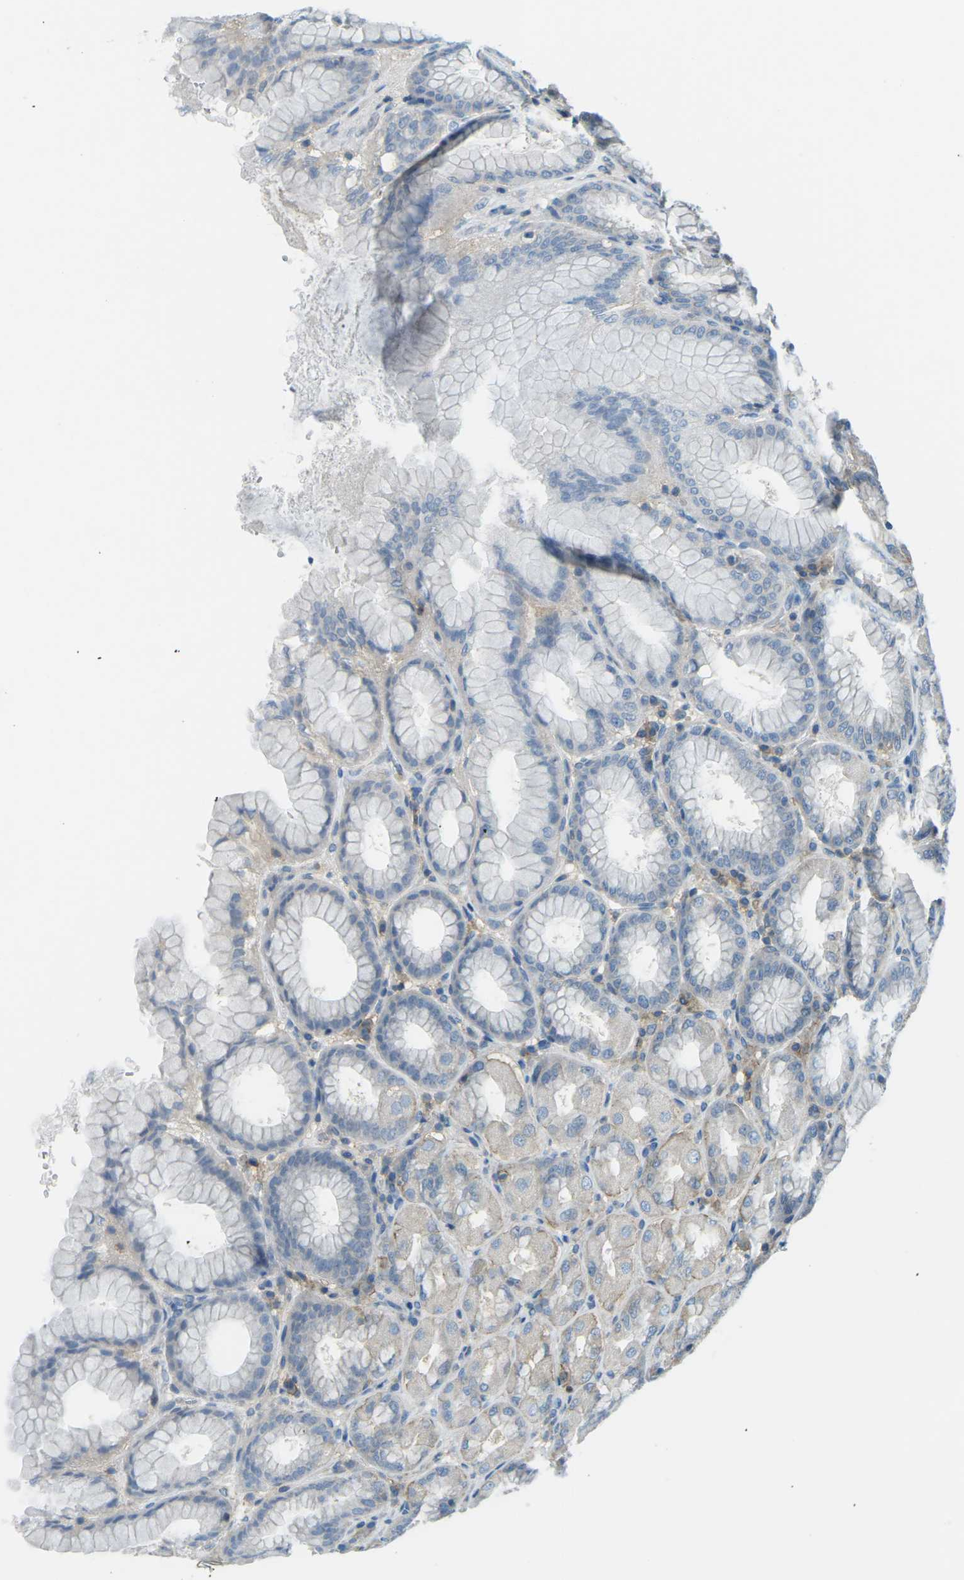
{"staining": {"intensity": "weak", "quantity": "25%-75%", "location": "cytoplasmic/membranous"}, "tissue": "stomach", "cell_type": "Glandular cells", "image_type": "normal", "snomed": [{"axis": "morphology", "description": "Normal tissue, NOS"}, {"axis": "topography", "description": "Stomach, upper"}], "caption": "Stomach stained with a brown dye shows weak cytoplasmic/membranous positive expression in about 25%-75% of glandular cells.", "gene": "CD47", "patient": {"sex": "female", "age": 56}}